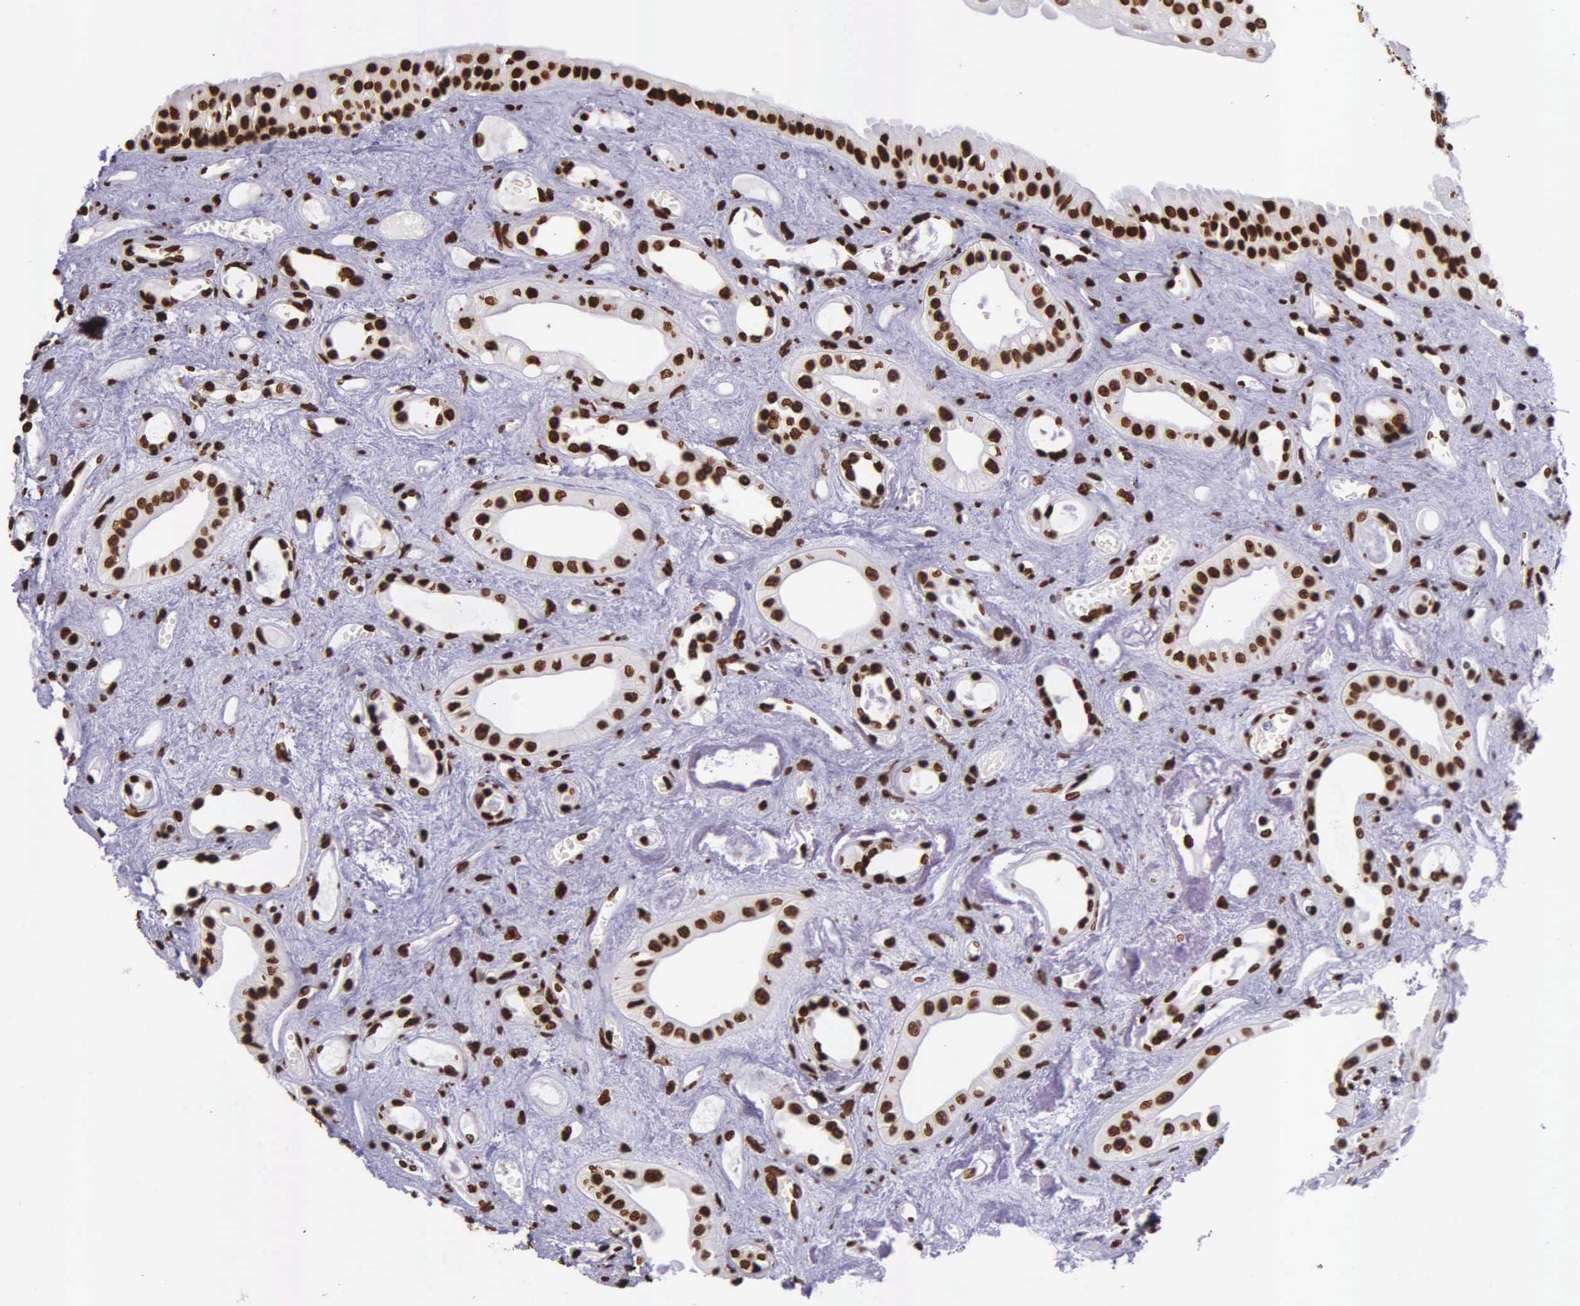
{"staining": {"intensity": "strong", "quantity": ">75%", "location": "nuclear"}, "tissue": "urinary bladder", "cell_type": "Urothelial cells", "image_type": "normal", "snomed": [{"axis": "morphology", "description": "Normal tissue, NOS"}, {"axis": "topography", "description": "Kidney"}, {"axis": "topography", "description": "Urinary bladder"}], "caption": "Protein staining exhibits strong nuclear positivity in approximately >75% of urothelial cells in unremarkable urinary bladder.", "gene": "H1", "patient": {"sex": "male", "age": 67}}